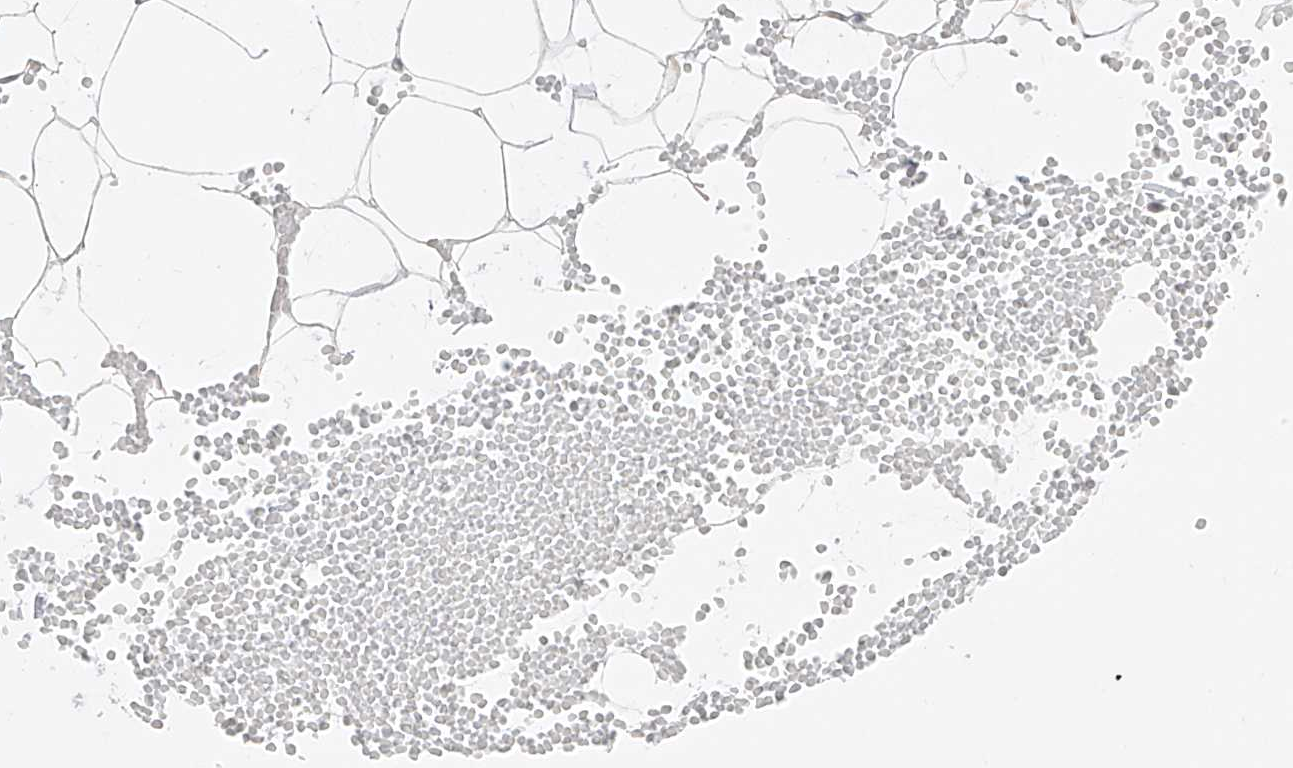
{"staining": {"intensity": "negative", "quantity": "none", "location": "none"}, "tissue": "adipose tissue", "cell_type": "Adipocytes", "image_type": "normal", "snomed": [{"axis": "morphology", "description": "Normal tissue, NOS"}, {"axis": "topography", "description": "Breast"}], "caption": "The IHC micrograph has no significant positivity in adipocytes of adipose tissue. (Brightfield microscopy of DAB (3,3'-diaminobenzidine) immunohistochemistry (IHC) at high magnification).", "gene": "DYRK1B", "patient": {"sex": "female", "age": 23}}